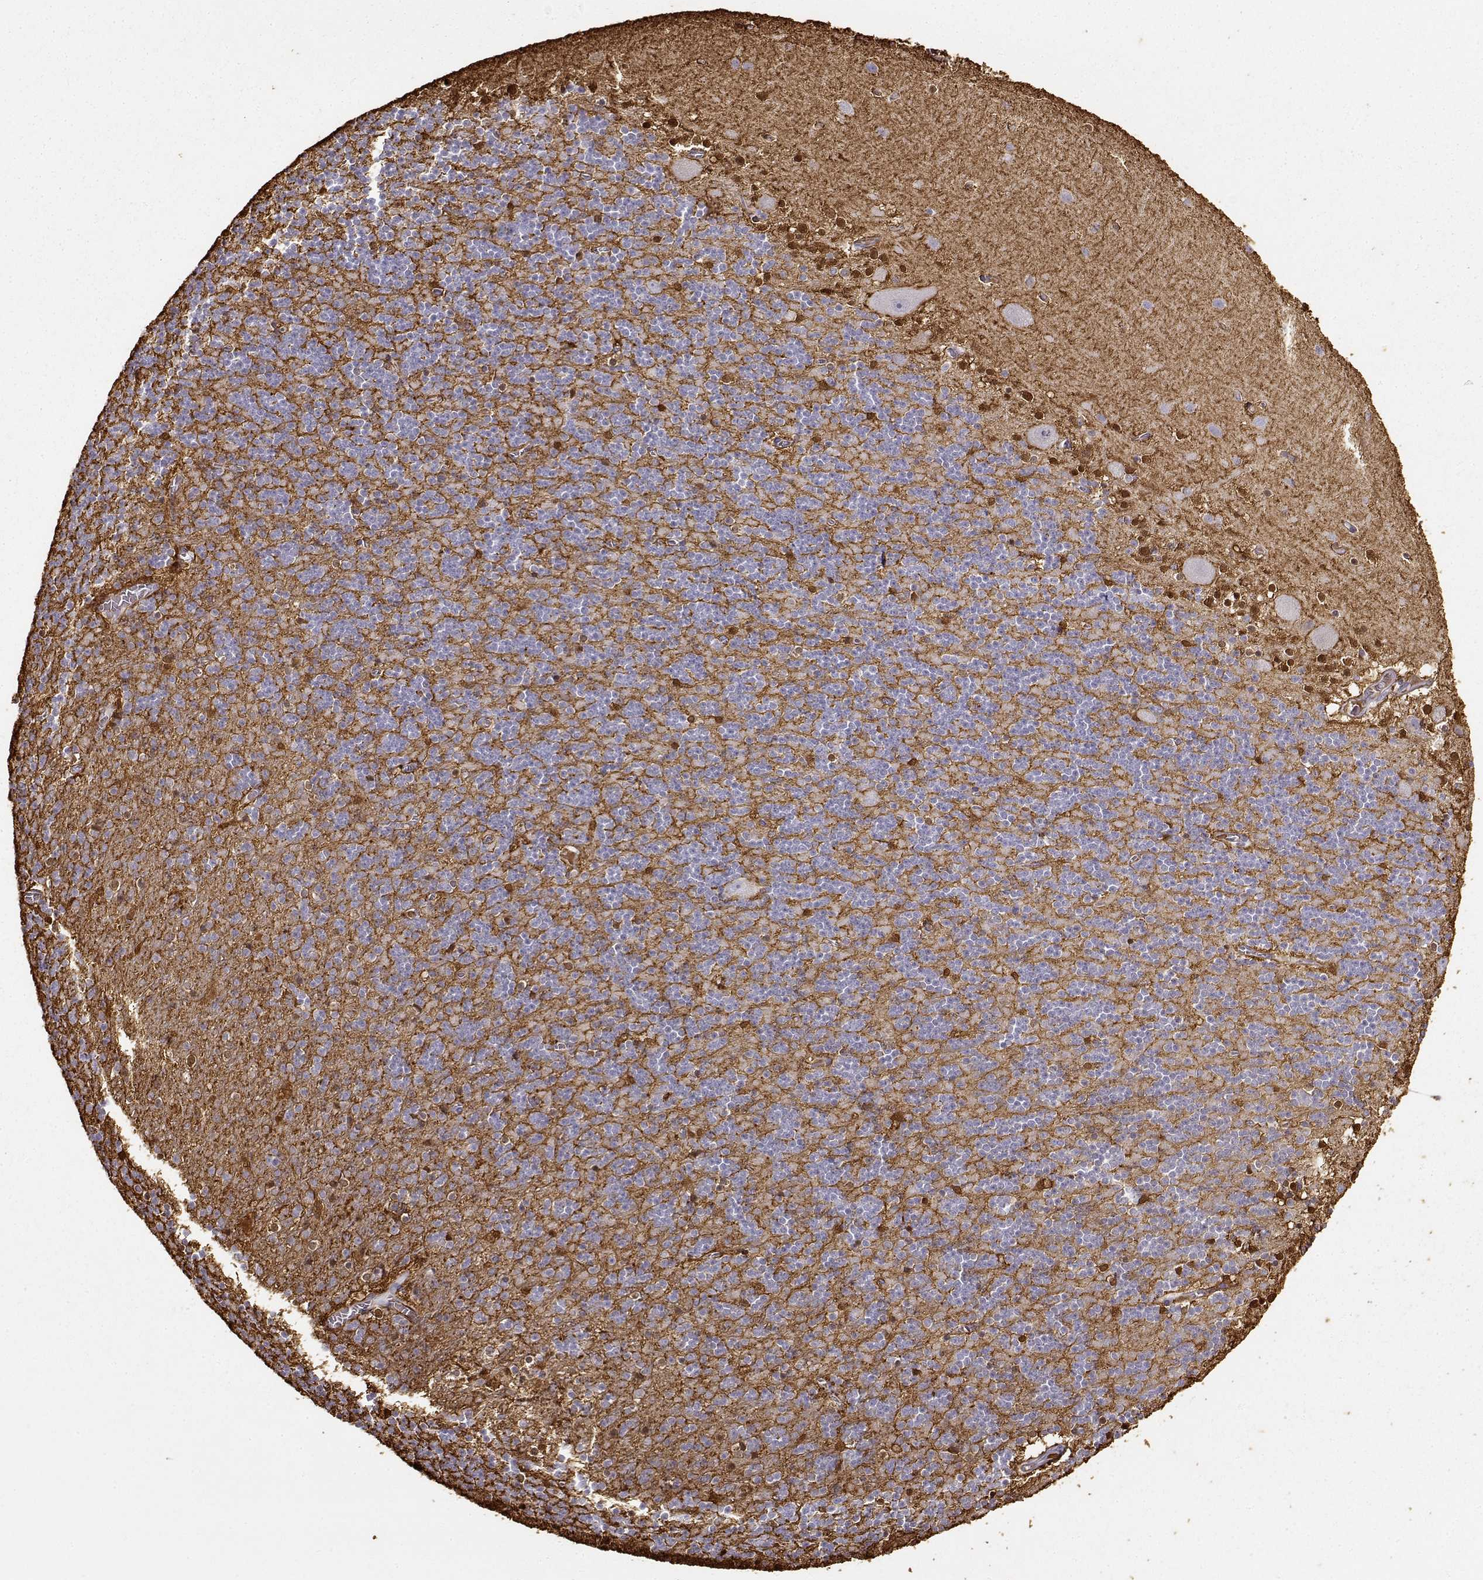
{"staining": {"intensity": "weak", "quantity": "25%-75%", "location": "cytoplasmic/membranous"}, "tissue": "cerebellum", "cell_type": "Cells in granular layer", "image_type": "normal", "snomed": [{"axis": "morphology", "description": "Normal tissue, NOS"}, {"axis": "topography", "description": "Cerebellum"}], "caption": "Protein staining by immunohistochemistry (IHC) demonstrates weak cytoplasmic/membranous expression in about 25%-75% of cells in granular layer in unremarkable cerebellum.", "gene": "S100B", "patient": {"sex": "male", "age": 70}}